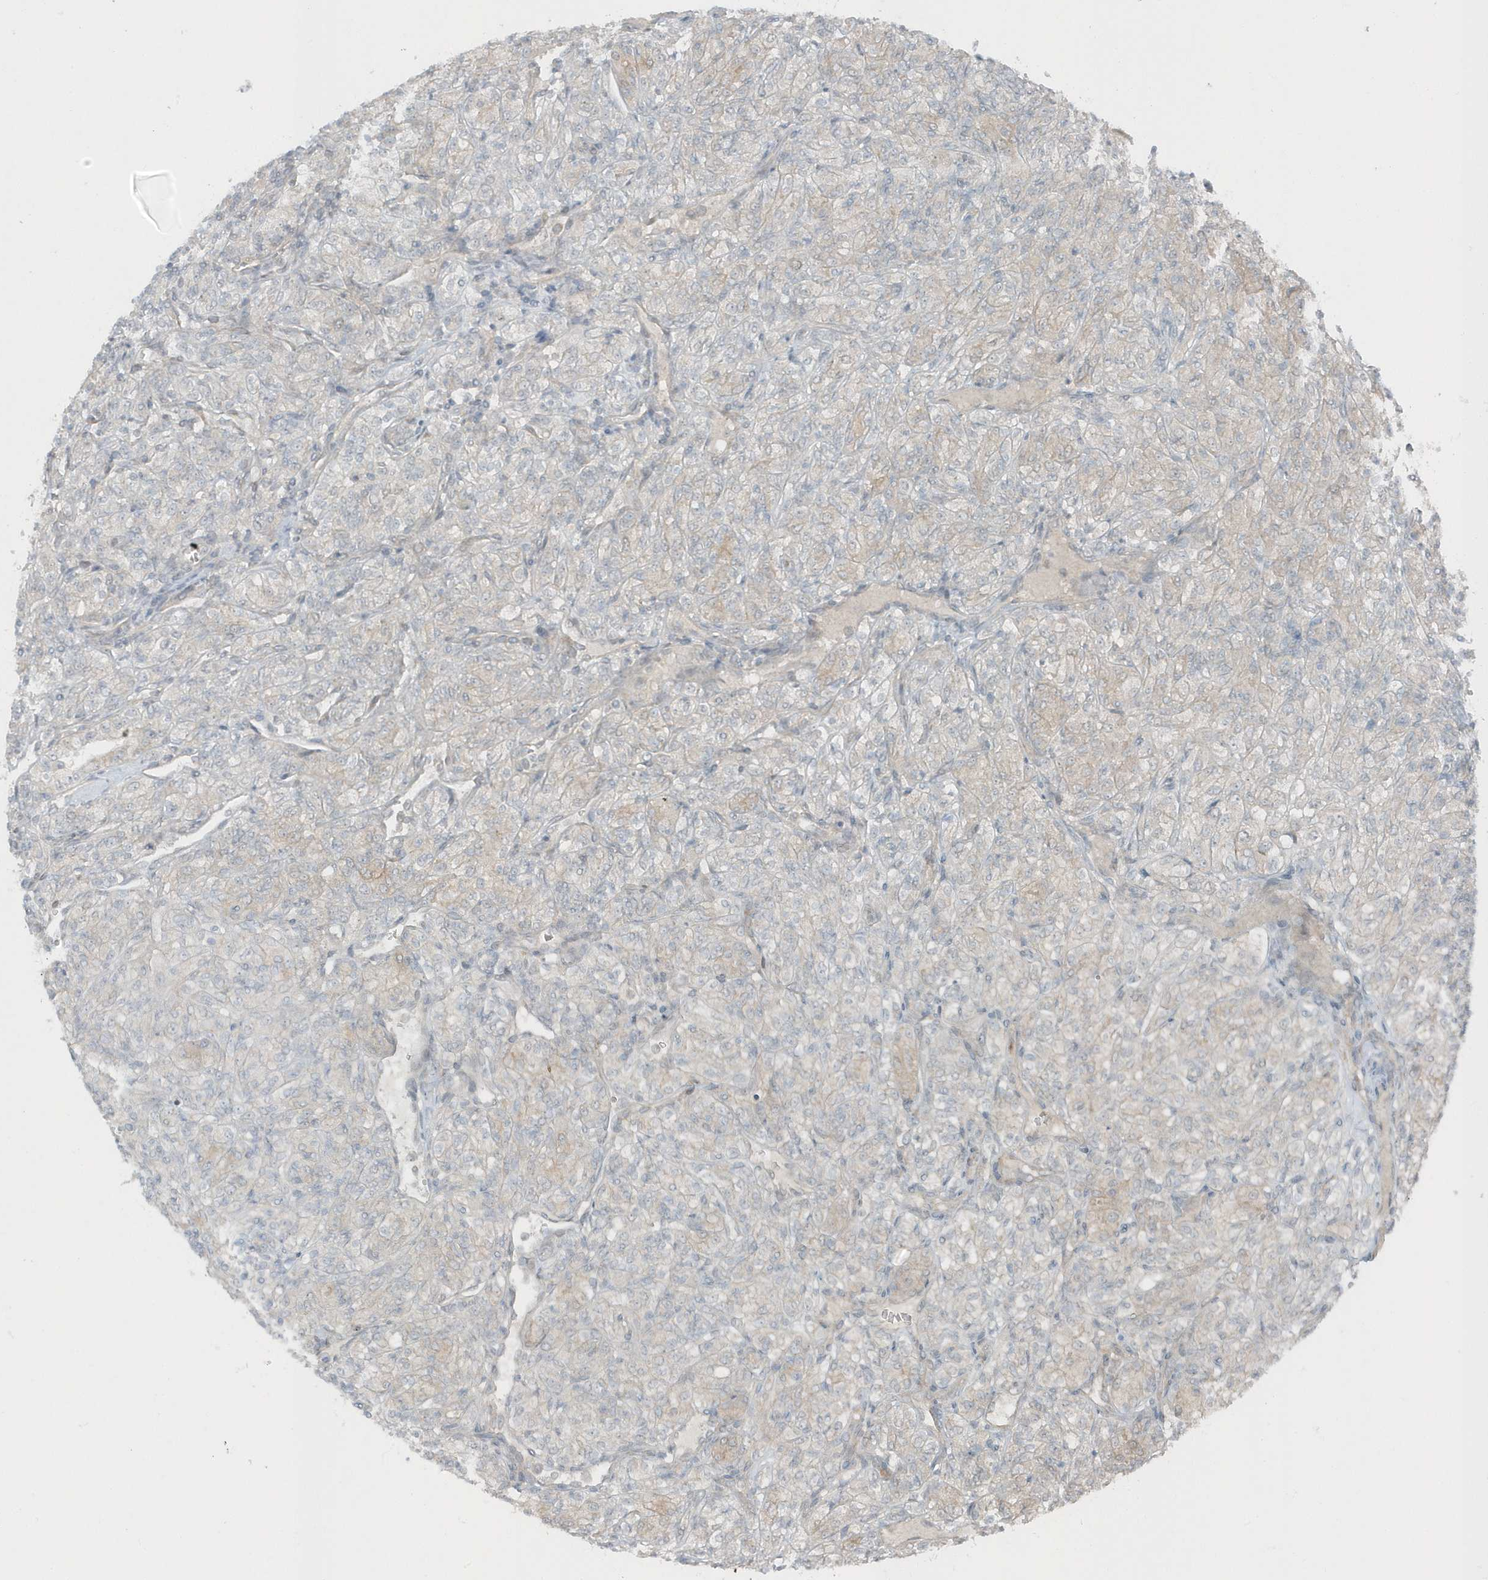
{"staining": {"intensity": "negative", "quantity": "none", "location": "none"}, "tissue": "renal cancer", "cell_type": "Tumor cells", "image_type": "cancer", "snomed": [{"axis": "morphology", "description": "Adenocarcinoma, NOS"}, {"axis": "topography", "description": "Kidney"}], "caption": "Renal adenocarcinoma was stained to show a protein in brown. There is no significant staining in tumor cells.", "gene": "PARD3B", "patient": {"sex": "male", "age": 77}}